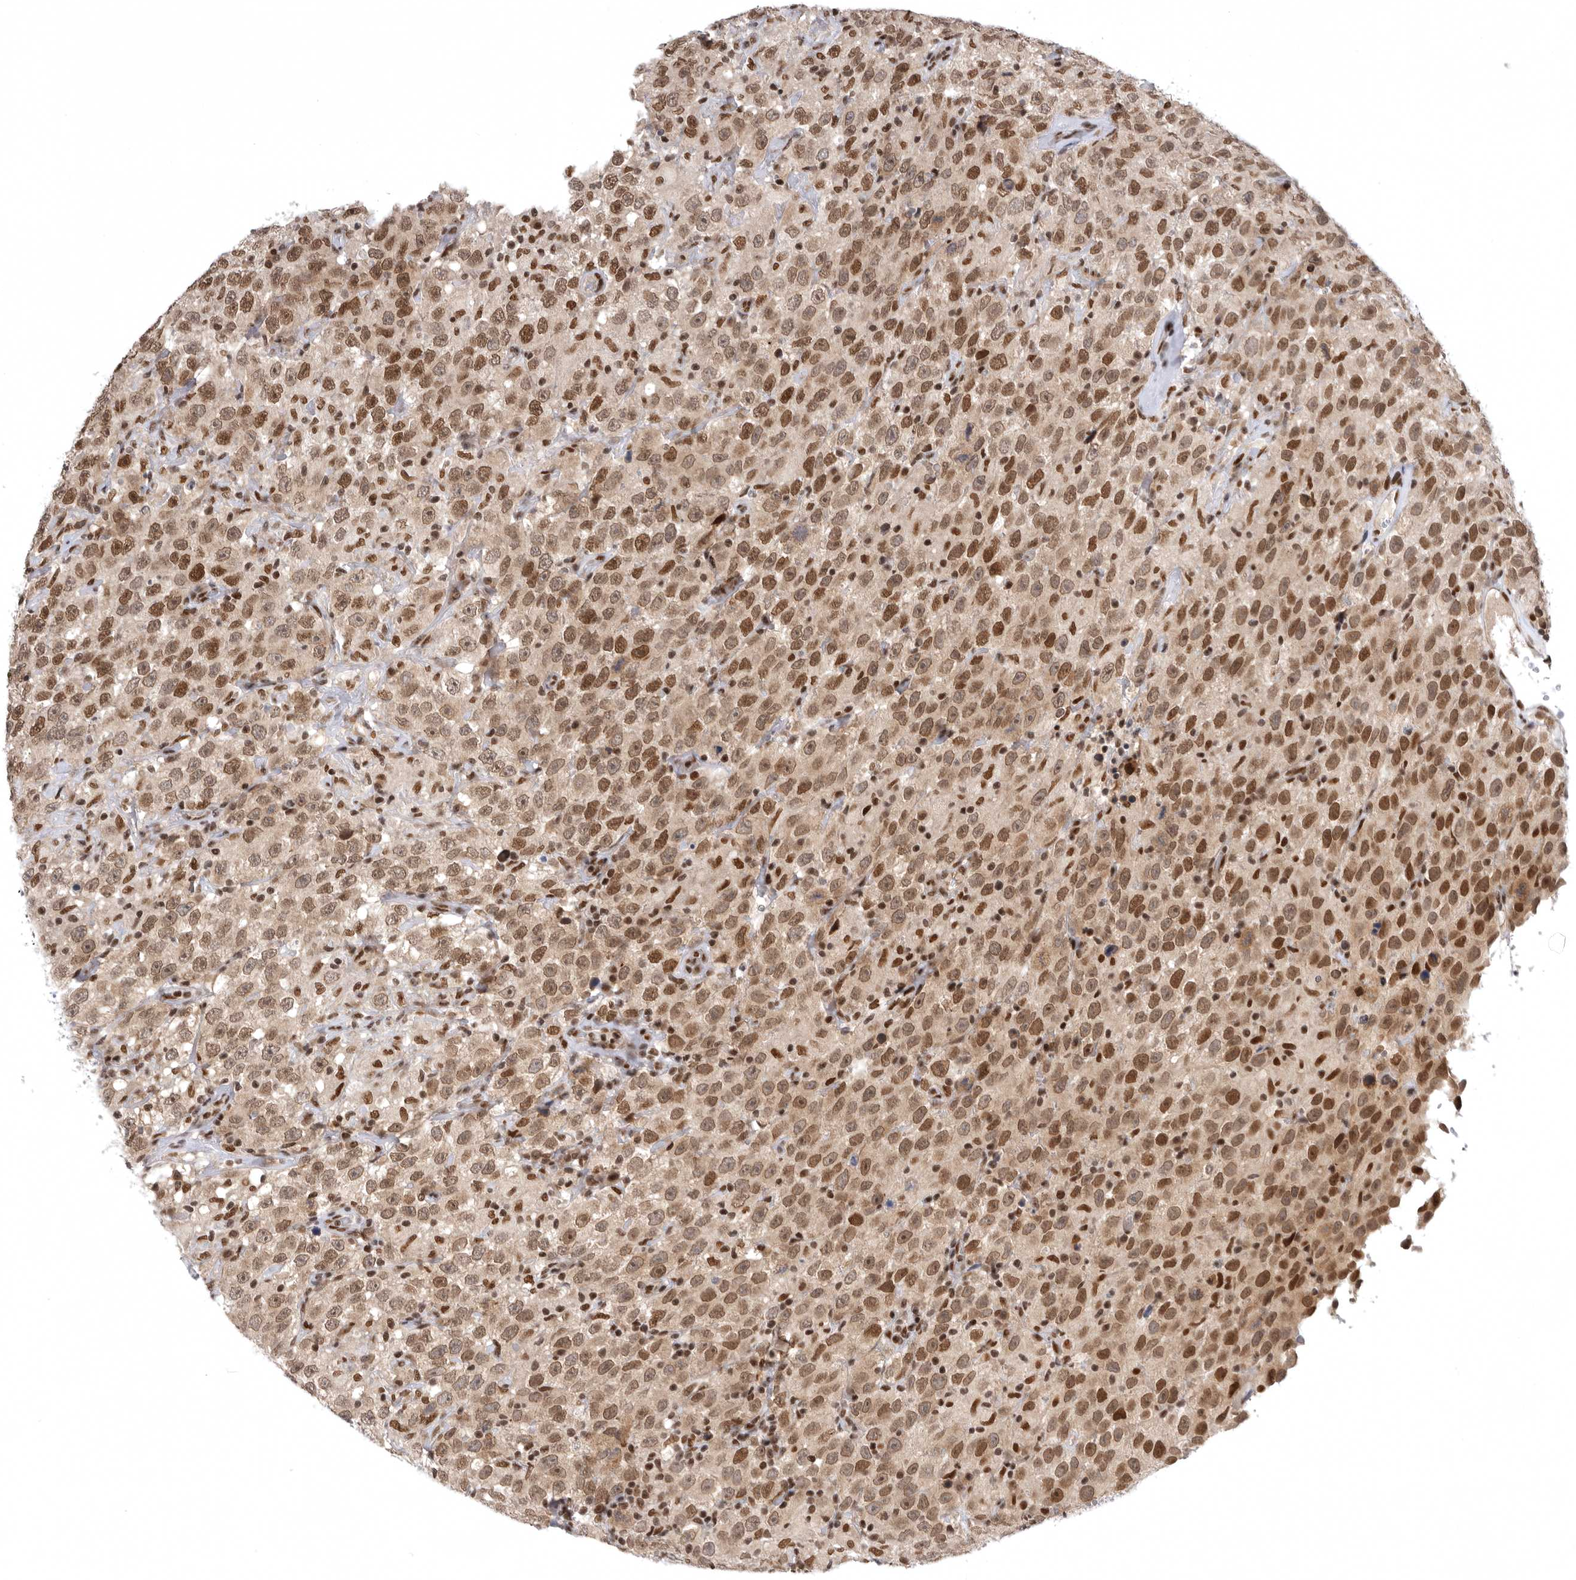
{"staining": {"intensity": "moderate", "quantity": ">75%", "location": "nuclear"}, "tissue": "testis cancer", "cell_type": "Tumor cells", "image_type": "cancer", "snomed": [{"axis": "morphology", "description": "Seminoma, NOS"}, {"axis": "topography", "description": "Testis"}], "caption": "A brown stain shows moderate nuclear positivity of a protein in human testis seminoma tumor cells.", "gene": "ZNF830", "patient": {"sex": "male", "age": 41}}